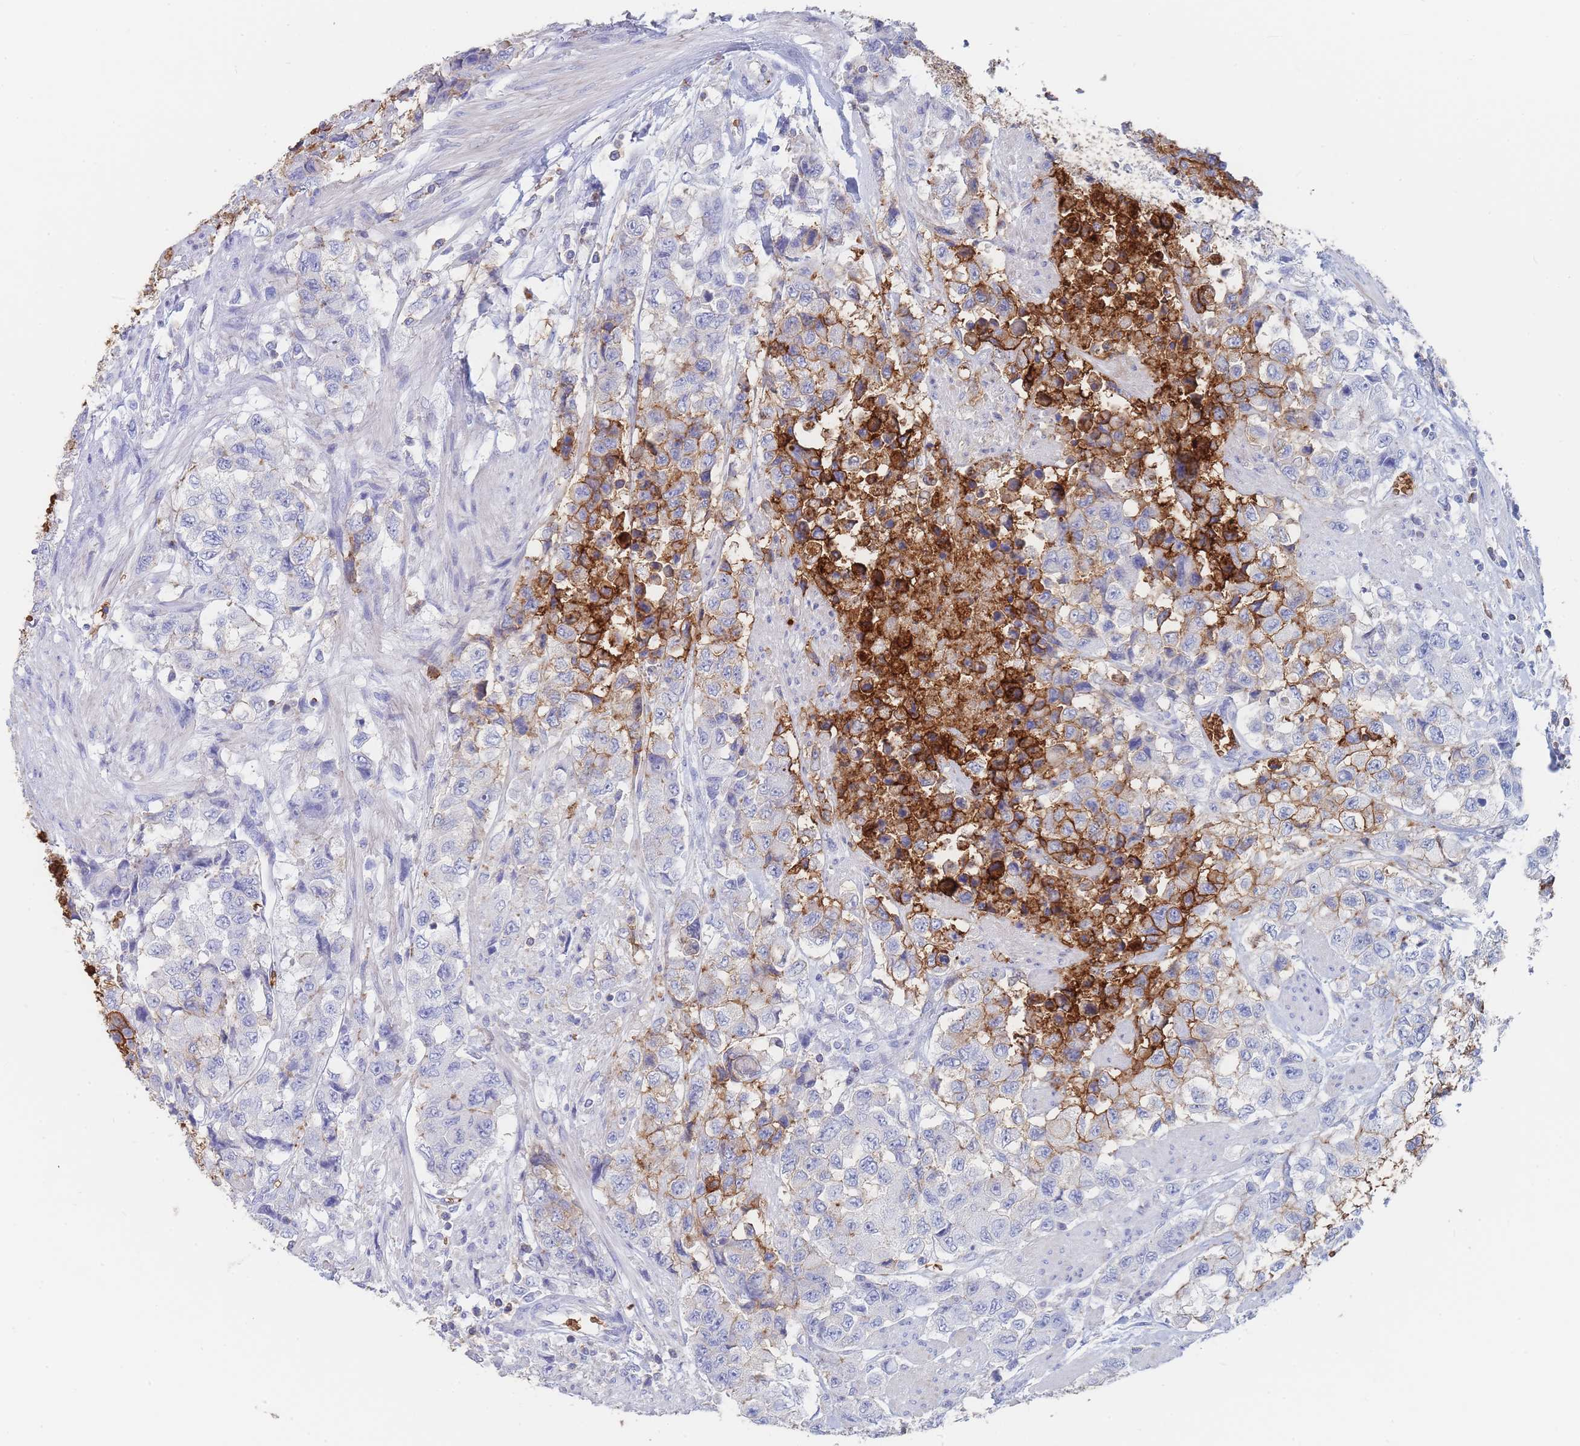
{"staining": {"intensity": "strong", "quantity": "<25%", "location": "cytoplasmic/membranous"}, "tissue": "urothelial cancer", "cell_type": "Tumor cells", "image_type": "cancer", "snomed": [{"axis": "morphology", "description": "Urothelial carcinoma, High grade"}, {"axis": "topography", "description": "Urinary bladder"}], "caption": "Immunohistochemistry of human urothelial carcinoma (high-grade) demonstrates medium levels of strong cytoplasmic/membranous staining in about <25% of tumor cells.", "gene": "SLC2A1", "patient": {"sex": "female", "age": 78}}